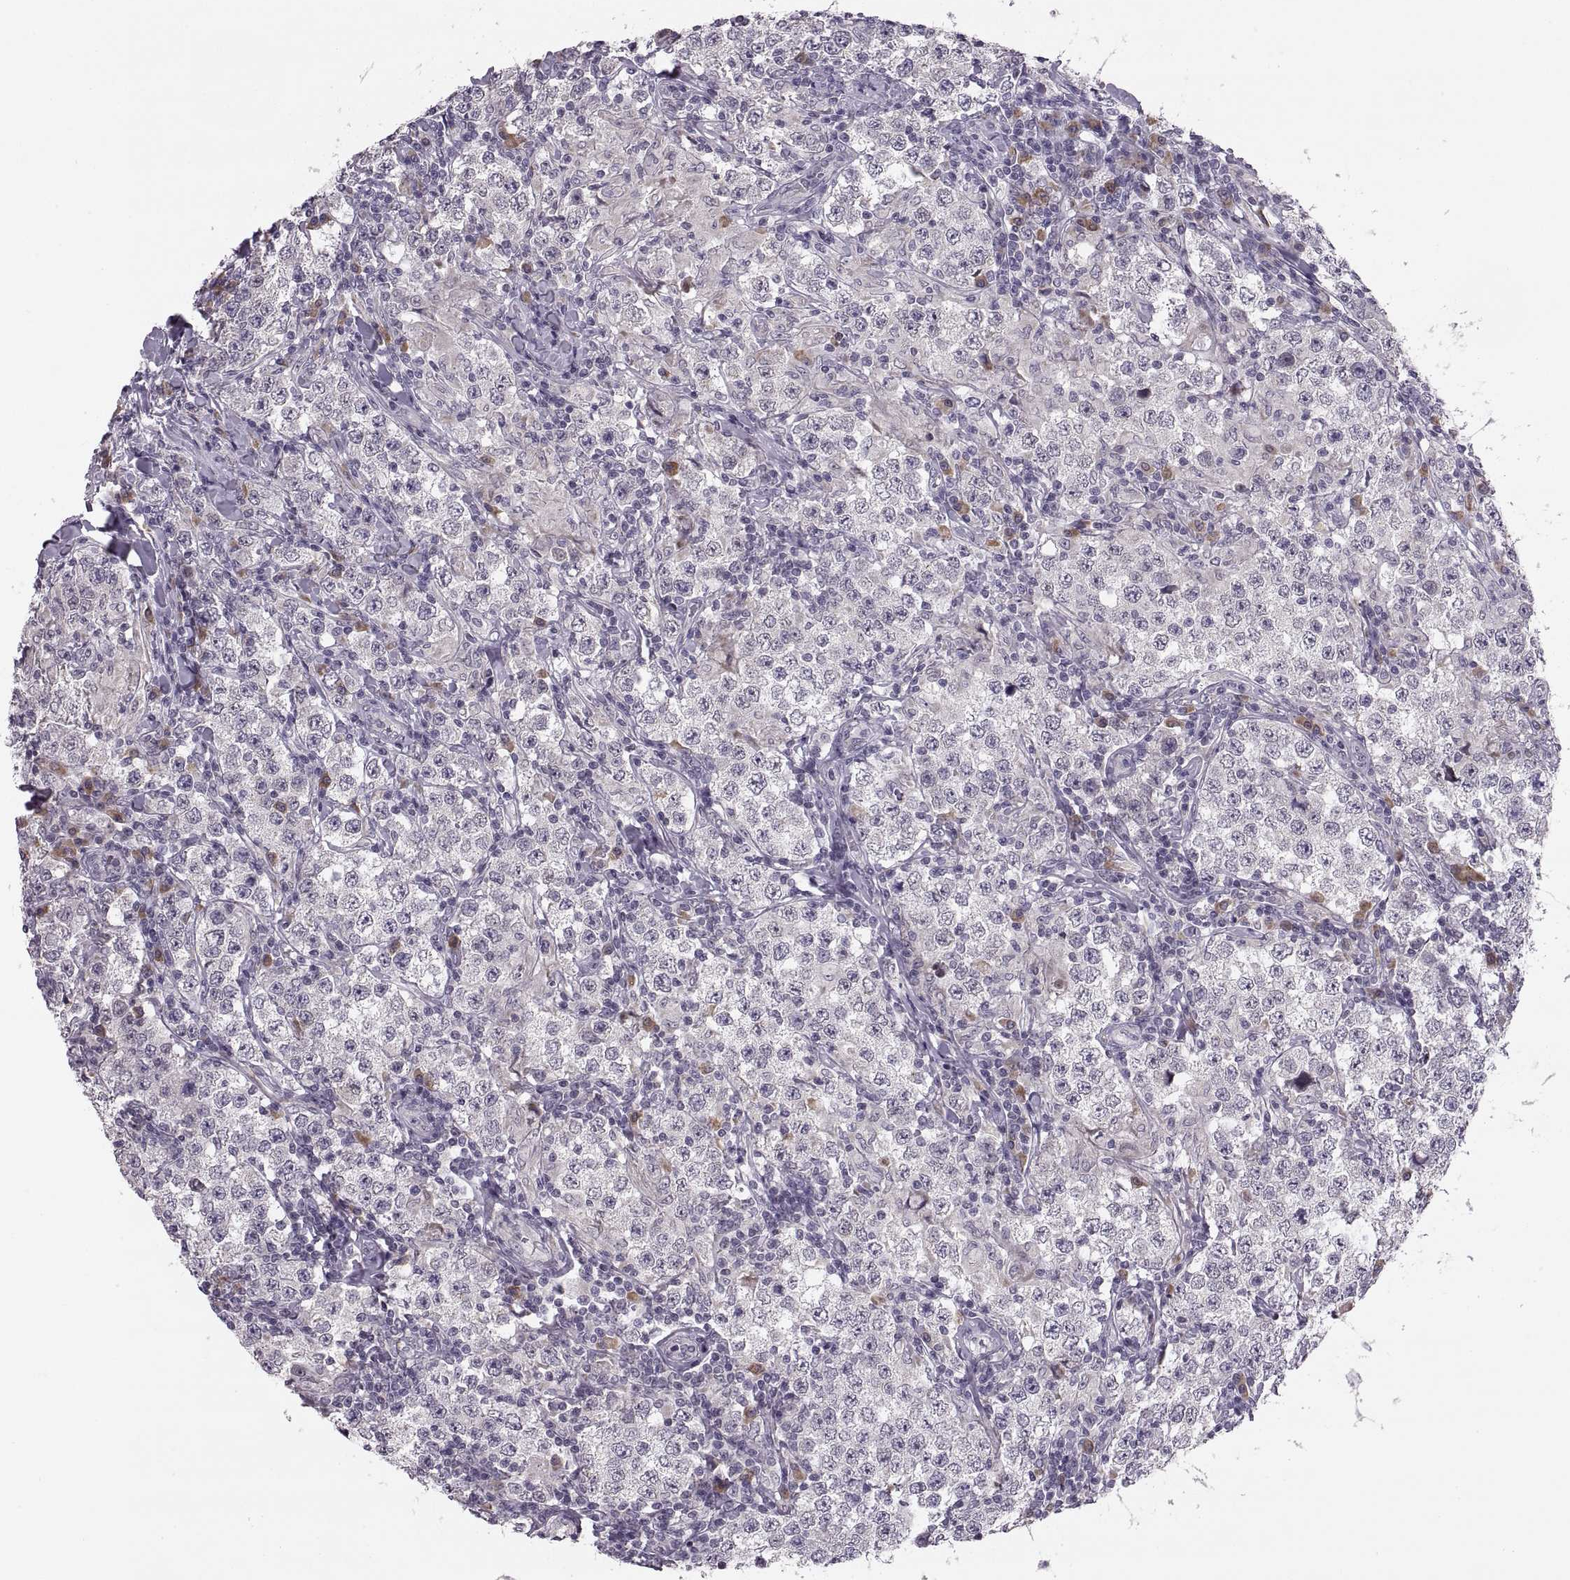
{"staining": {"intensity": "negative", "quantity": "none", "location": "none"}, "tissue": "testis cancer", "cell_type": "Tumor cells", "image_type": "cancer", "snomed": [{"axis": "morphology", "description": "Seminoma, NOS"}, {"axis": "morphology", "description": "Carcinoma, Embryonal, NOS"}, {"axis": "topography", "description": "Testis"}], "caption": "A high-resolution micrograph shows IHC staining of testis cancer, which displays no significant expression in tumor cells. (Immunohistochemistry, brightfield microscopy, high magnification).", "gene": "ADH6", "patient": {"sex": "male", "age": 41}}